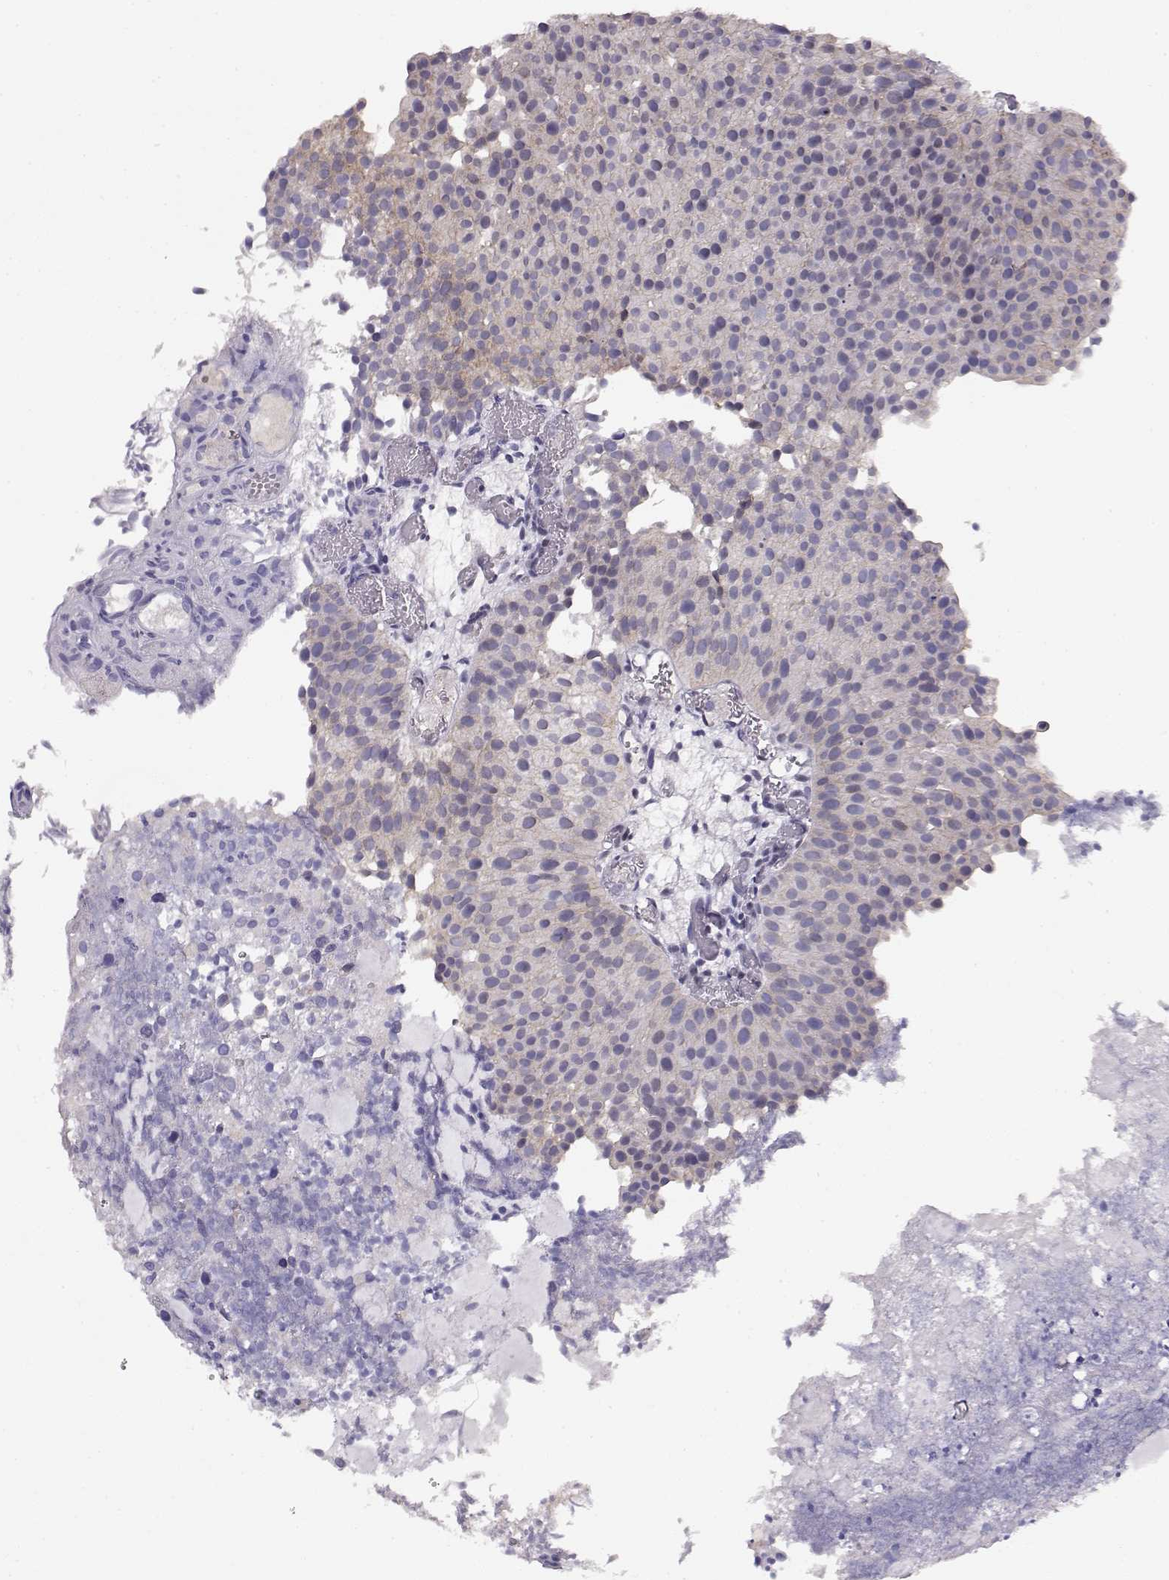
{"staining": {"intensity": "negative", "quantity": "none", "location": "none"}, "tissue": "urothelial cancer", "cell_type": "Tumor cells", "image_type": "cancer", "snomed": [{"axis": "morphology", "description": "Urothelial carcinoma, Low grade"}, {"axis": "topography", "description": "Urinary bladder"}], "caption": "There is no significant positivity in tumor cells of urothelial cancer.", "gene": "CRX", "patient": {"sex": "female", "age": 87}}